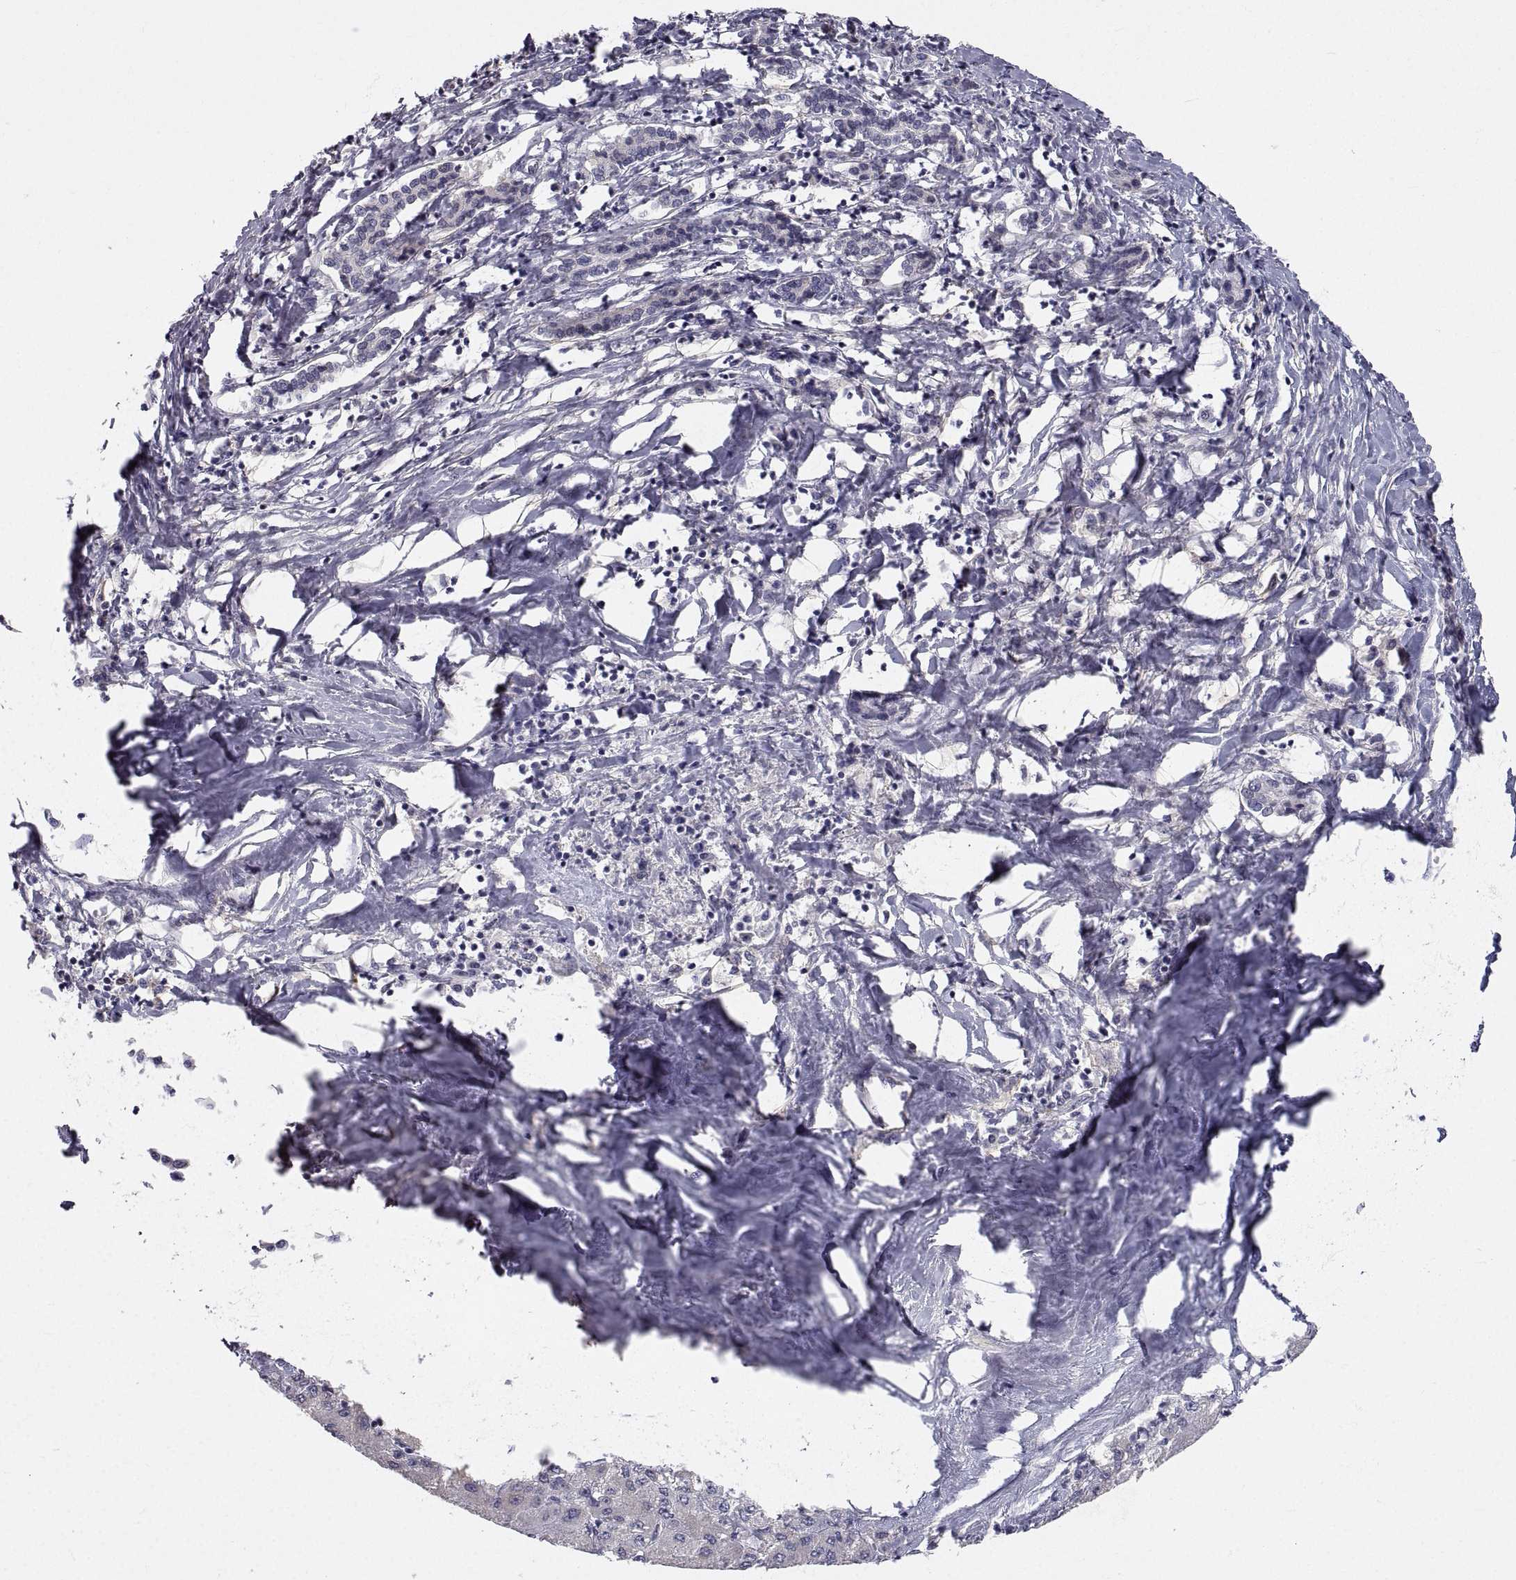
{"staining": {"intensity": "negative", "quantity": "none", "location": "none"}, "tissue": "liver cancer", "cell_type": "Tumor cells", "image_type": "cancer", "snomed": [{"axis": "morphology", "description": "Carcinoma, Hepatocellular, NOS"}, {"axis": "topography", "description": "Liver"}], "caption": "Hepatocellular carcinoma (liver) was stained to show a protein in brown. There is no significant expression in tumor cells.", "gene": "ZNF185", "patient": {"sex": "male", "age": 40}}